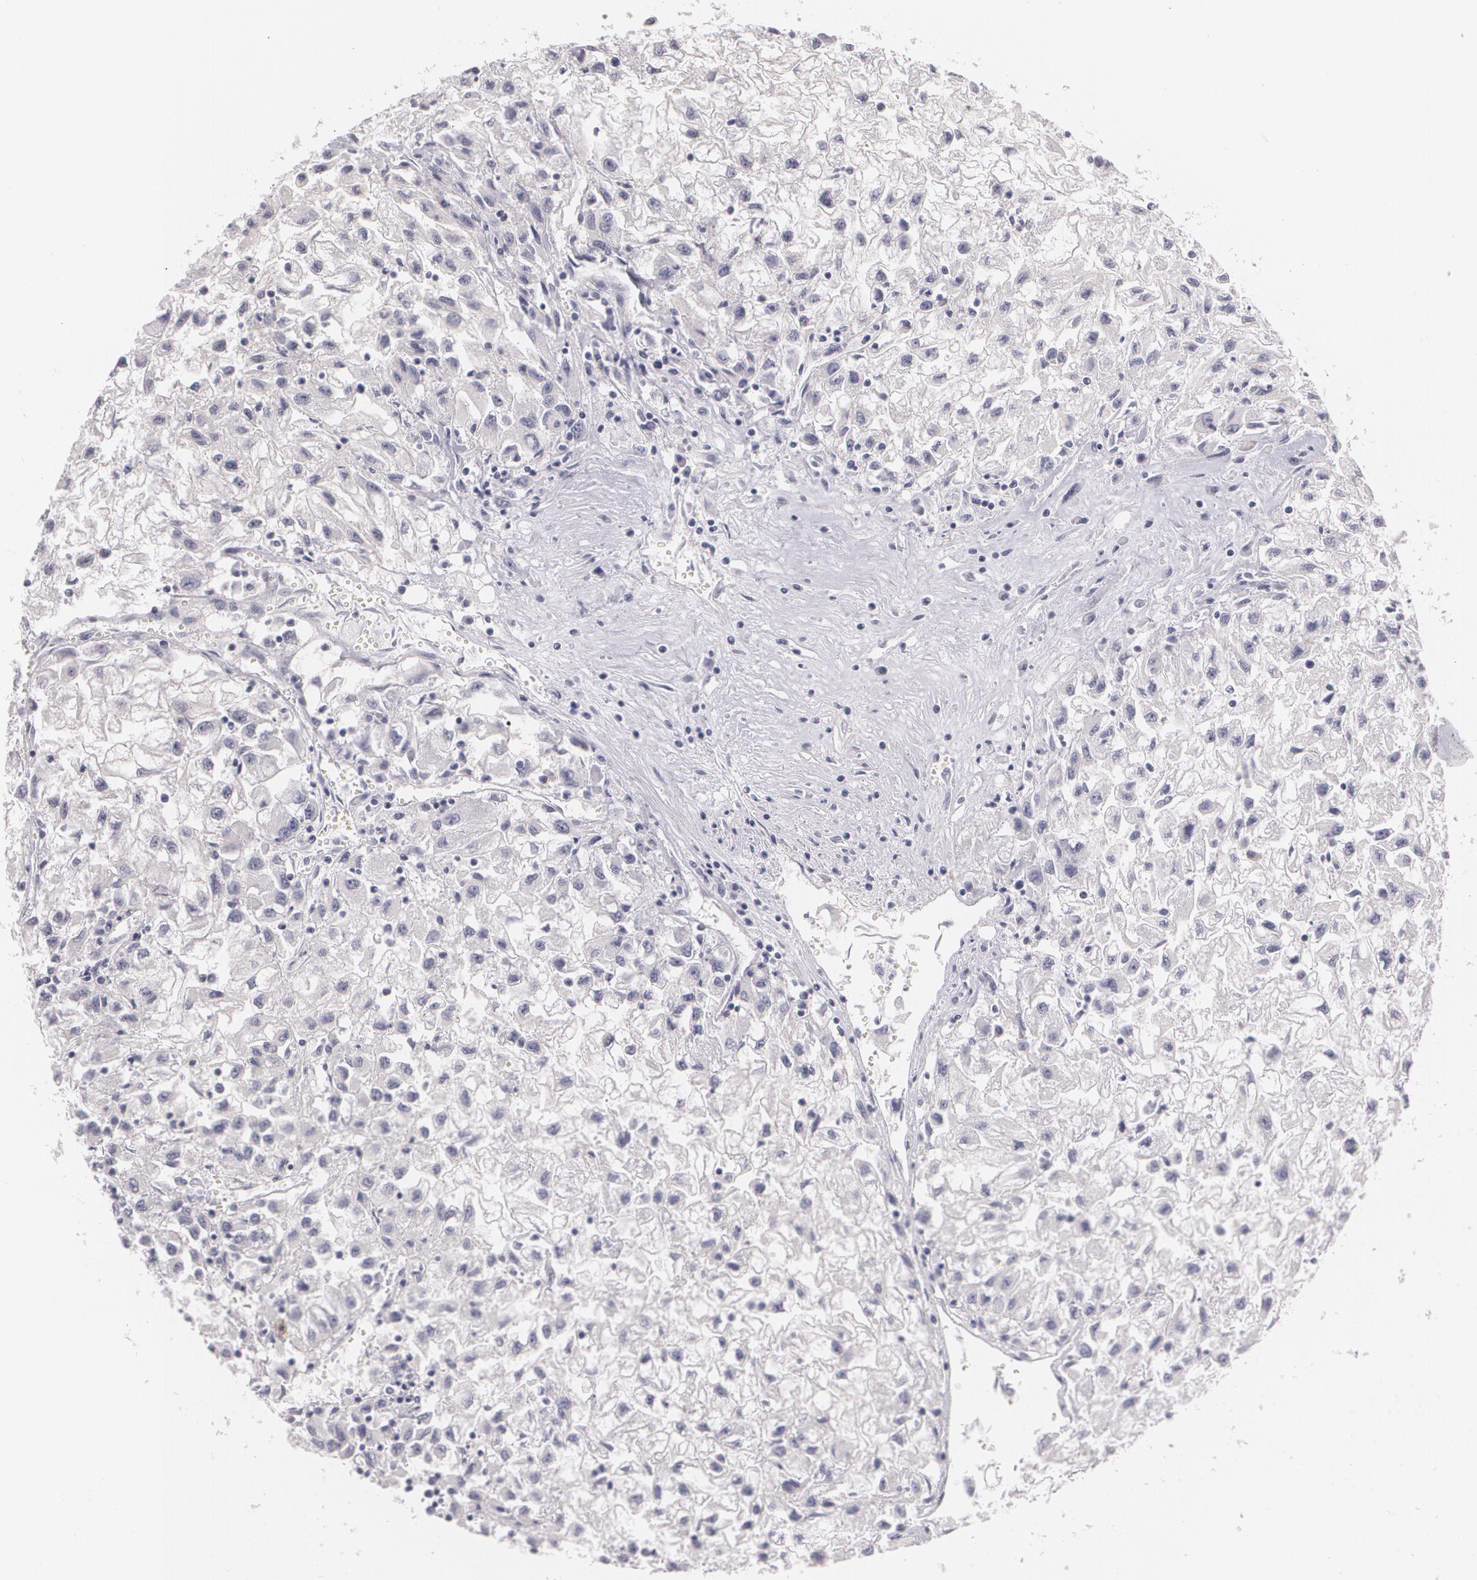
{"staining": {"intensity": "negative", "quantity": "none", "location": "none"}, "tissue": "renal cancer", "cell_type": "Tumor cells", "image_type": "cancer", "snomed": [{"axis": "morphology", "description": "Adenocarcinoma, NOS"}, {"axis": "topography", "description": "Kidney"}], "caption": "IHC of human adenocarcinoma (renal) displays no expression in tumor cells.", "gene": "ZBTB16", "patient": {"sex": "male", "age": 59}}